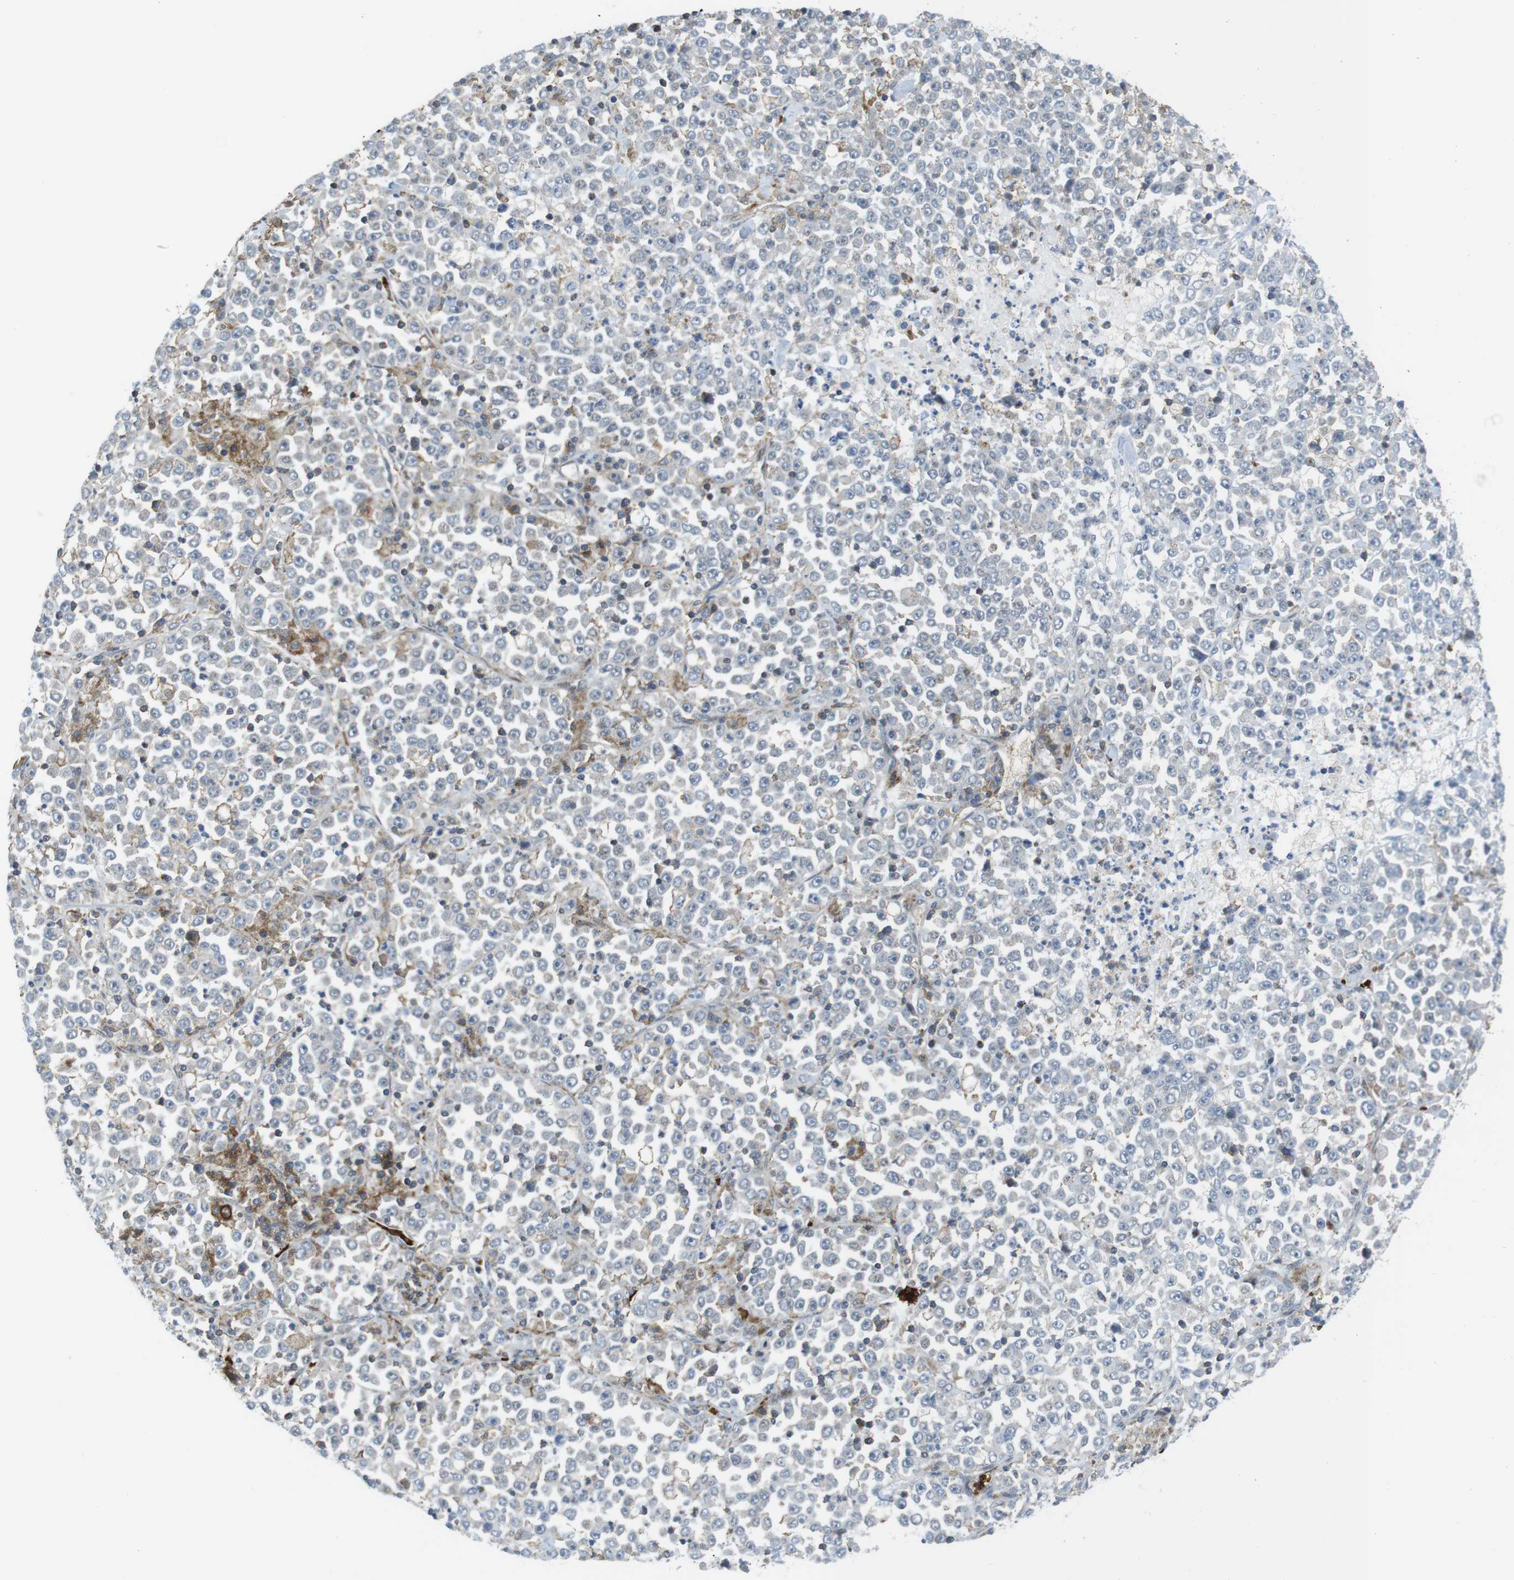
{"staining": {"intensity": "negative", "quantity": "none", "location": "none"}, "tissue": "stomach cancer", "cell_type": "Tumor cells", "image_type": "cancer", "snomed": [{"axis": "morphology", "description": "Normal tissue, NOS"}, {"axis": "morphology", "description": "Adenocarcinoma, NOS"}, {"axis": "topography", "description": "Stomach, upper"}, {"axis": "topography", "description": "Stomach"}], "caption": "Immunohistochemistry (IHC) histopathology image of human adenocarcinoma (stomach) stained for a protein (brown), which demonstrates no expression in tumor cells.", "gene": "CUL7", "patient": {"sex": "male", "age": 59}}